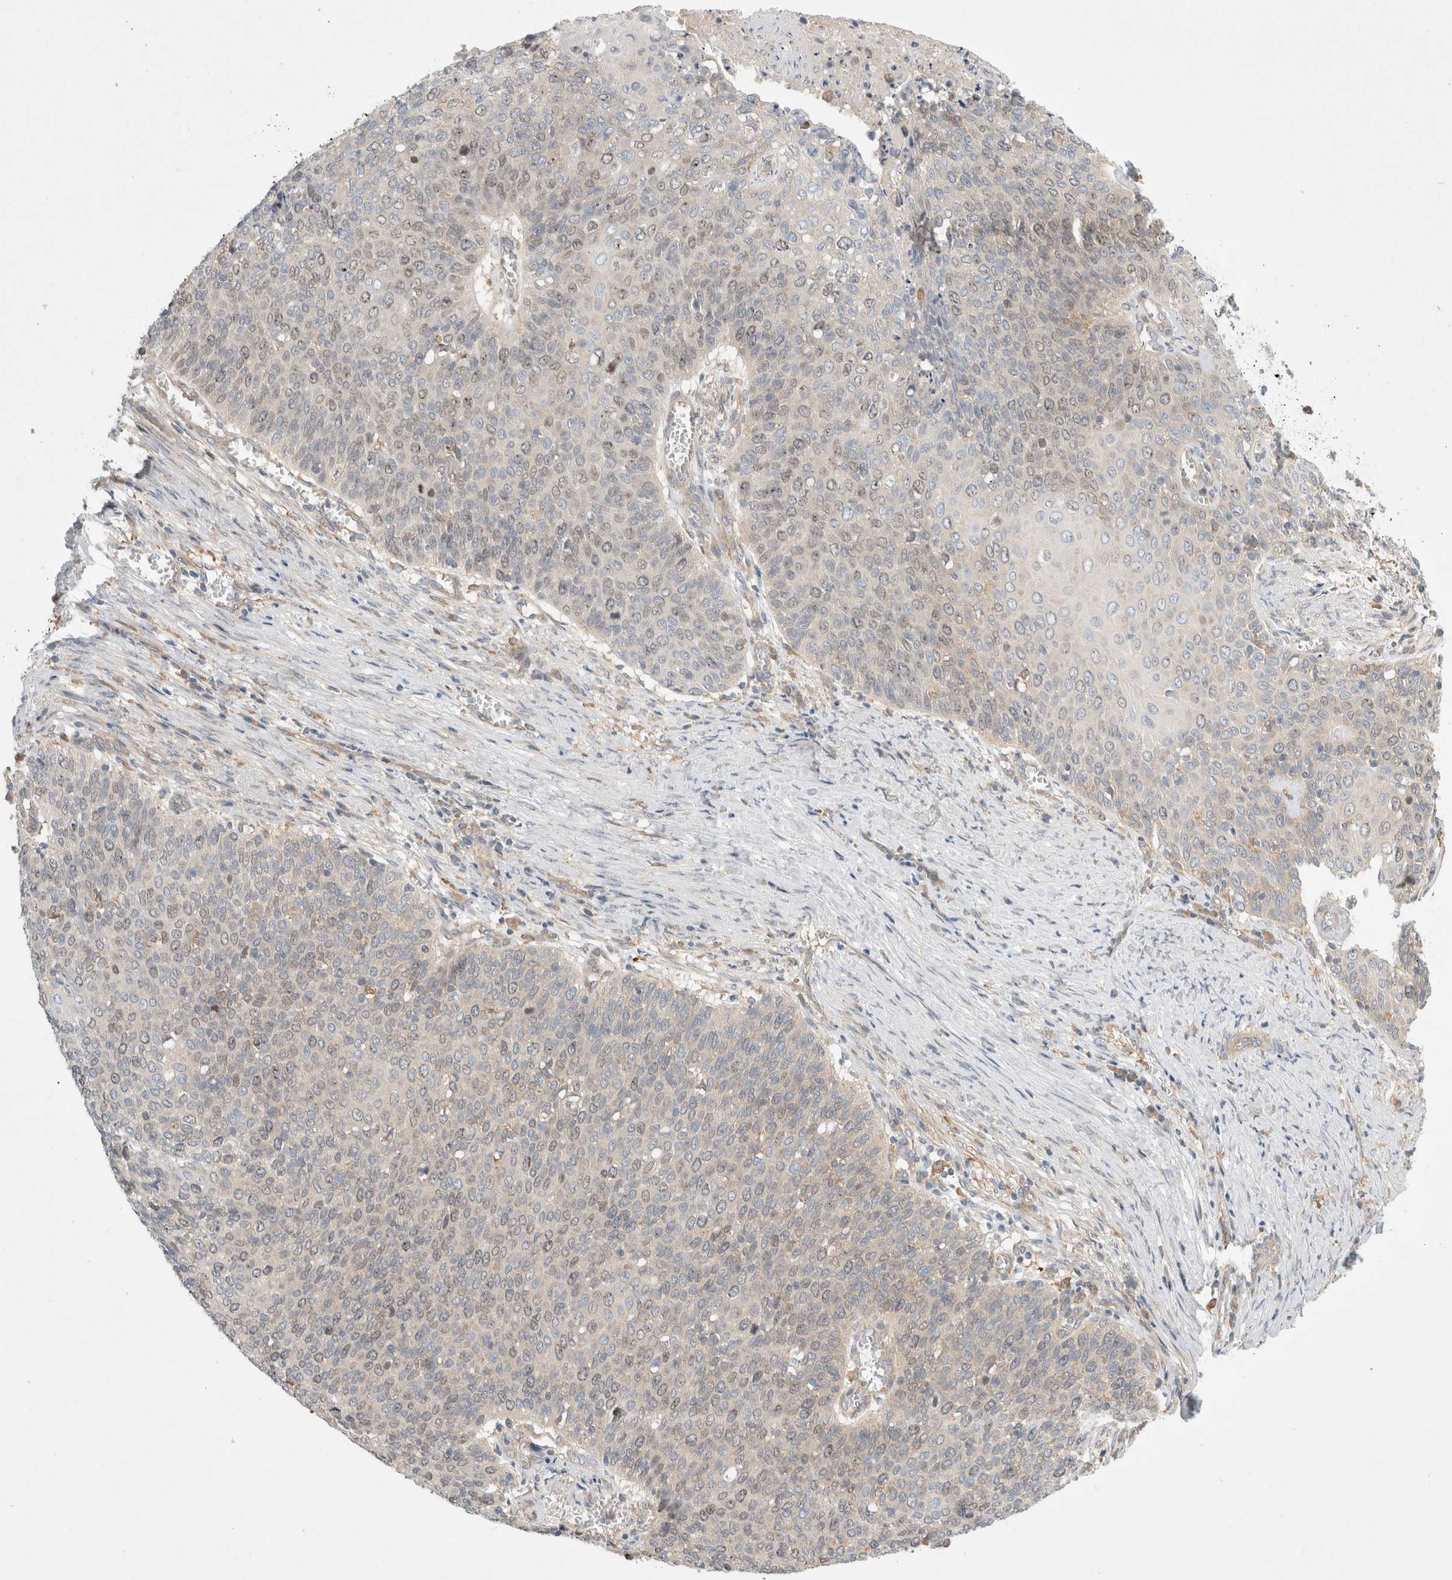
{"staining": {"intensity": "moderate", "quantity": "25%-75%", "location": "nuclear"}, "tissue": "cervical cancer", "cell_type": "Tumor cells", "image_type": "cancer", "snomed": [{"axis": "morphology", "description": "Squamous cell carcinoma, NOS"}, {"axis": "topography", "description": "Cervix"}], "caption": "Protein expression analysis of squamous cell carcinoma (cervical) shows moderate nuclear positivity in about 25%-75% of tumor cells.", "gene": "CDCA7L", "patient": {"sex": "female", "age": 39}}